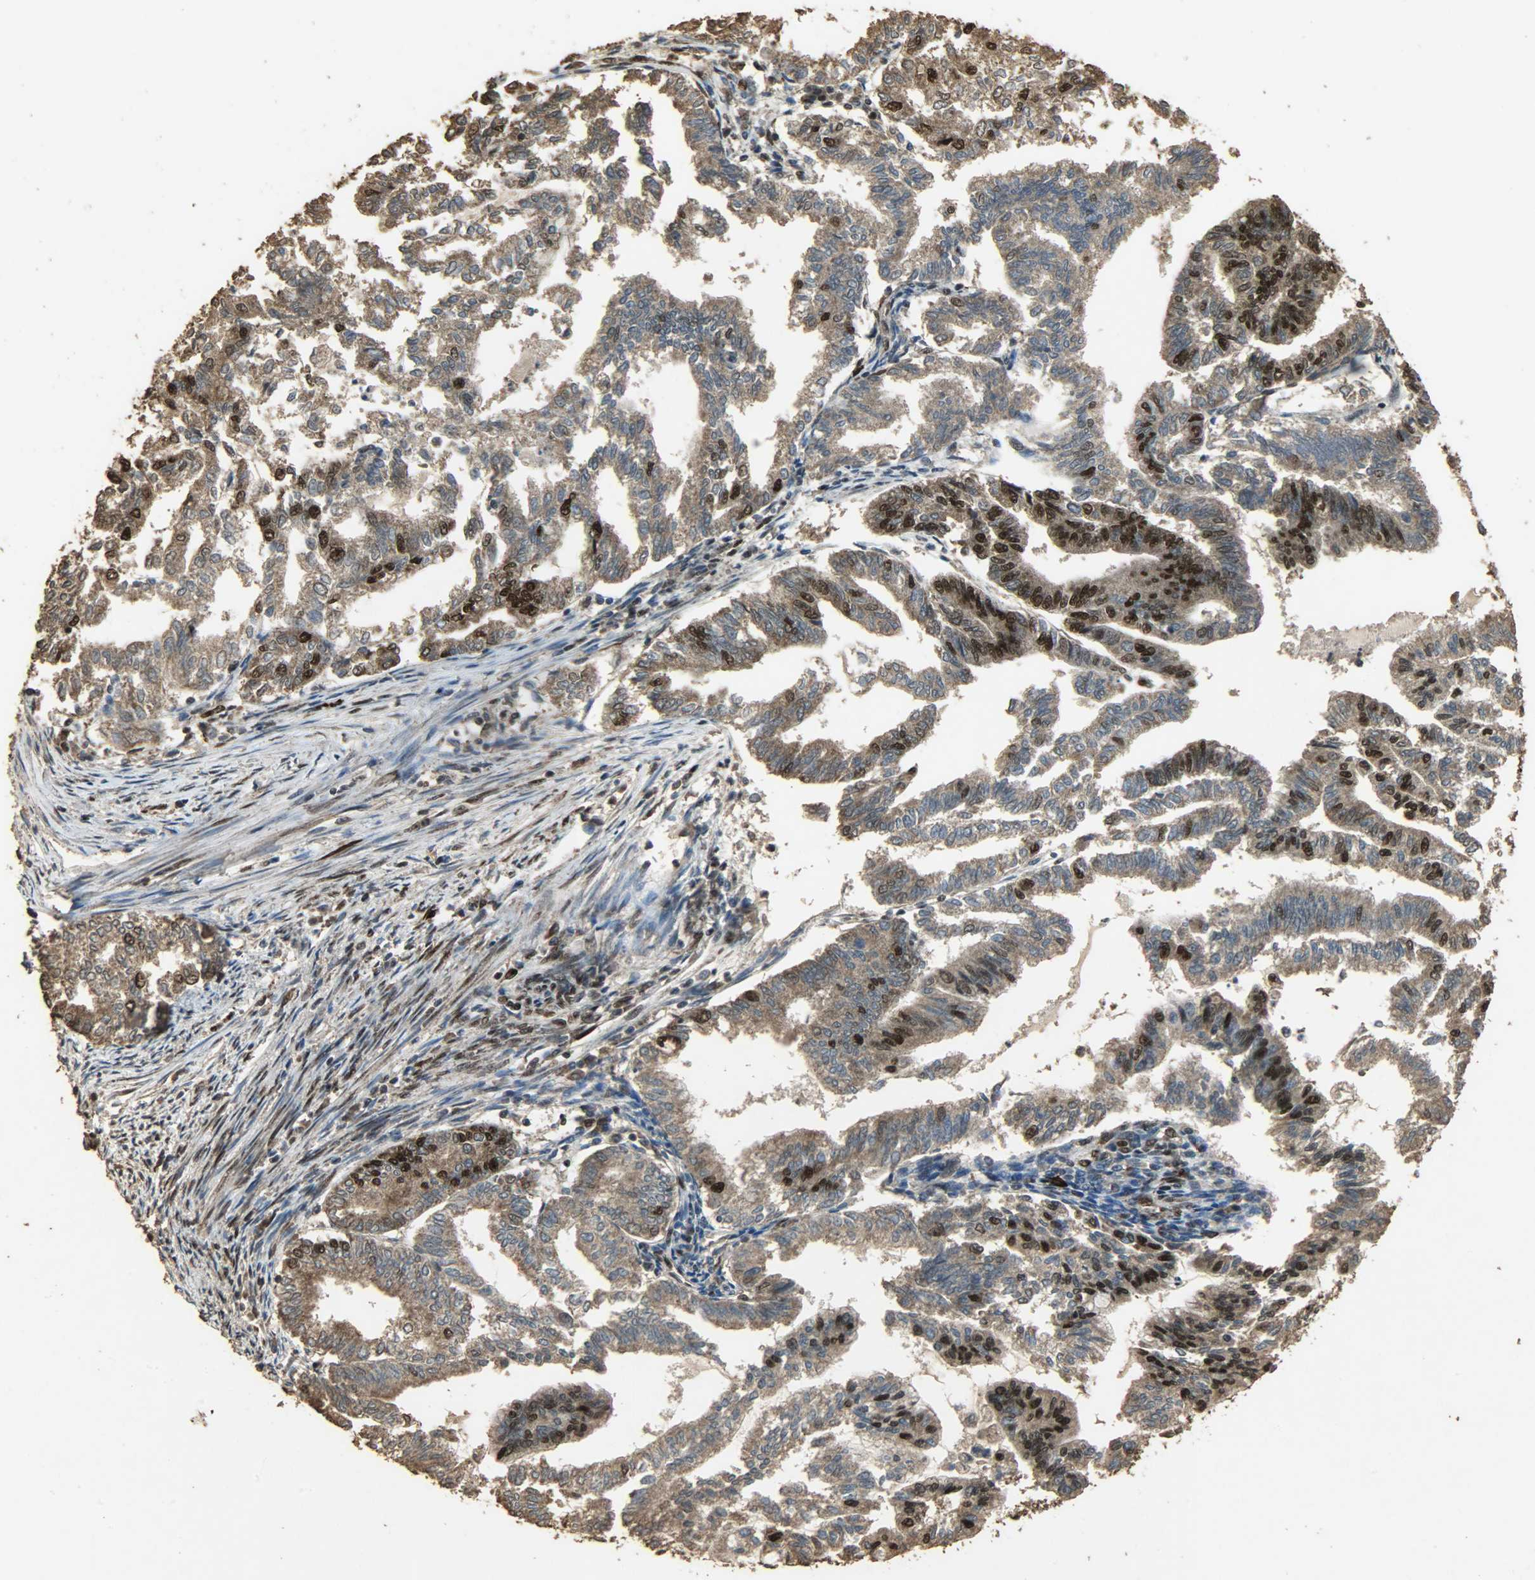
{"staining": {"intensity": "strong", "quantity": ">75%", "location": "cytoplasmic/membranous,nuclear"}, "tissue": "endometrial cancer", "cell_type": "Tumor cells", "image_type": "cancer", "snomed": [{"axis": "morphology", "description": "Adenocarcinoma, NOS"}, {"axis": "topography", "description": "Endometrium"}], "caption": "Tumor cells display strong cytoplasmic/membranous and nuclear expression in approximately >75% of cells in adenocarcinoma (endometrial). The staining was performed using DAB, with brown indicating positive protein expression. Nuclei are stained blue with hematoxylin.", "gene": "CCNT2", "patient": {"sex": "female", "age": 79}}